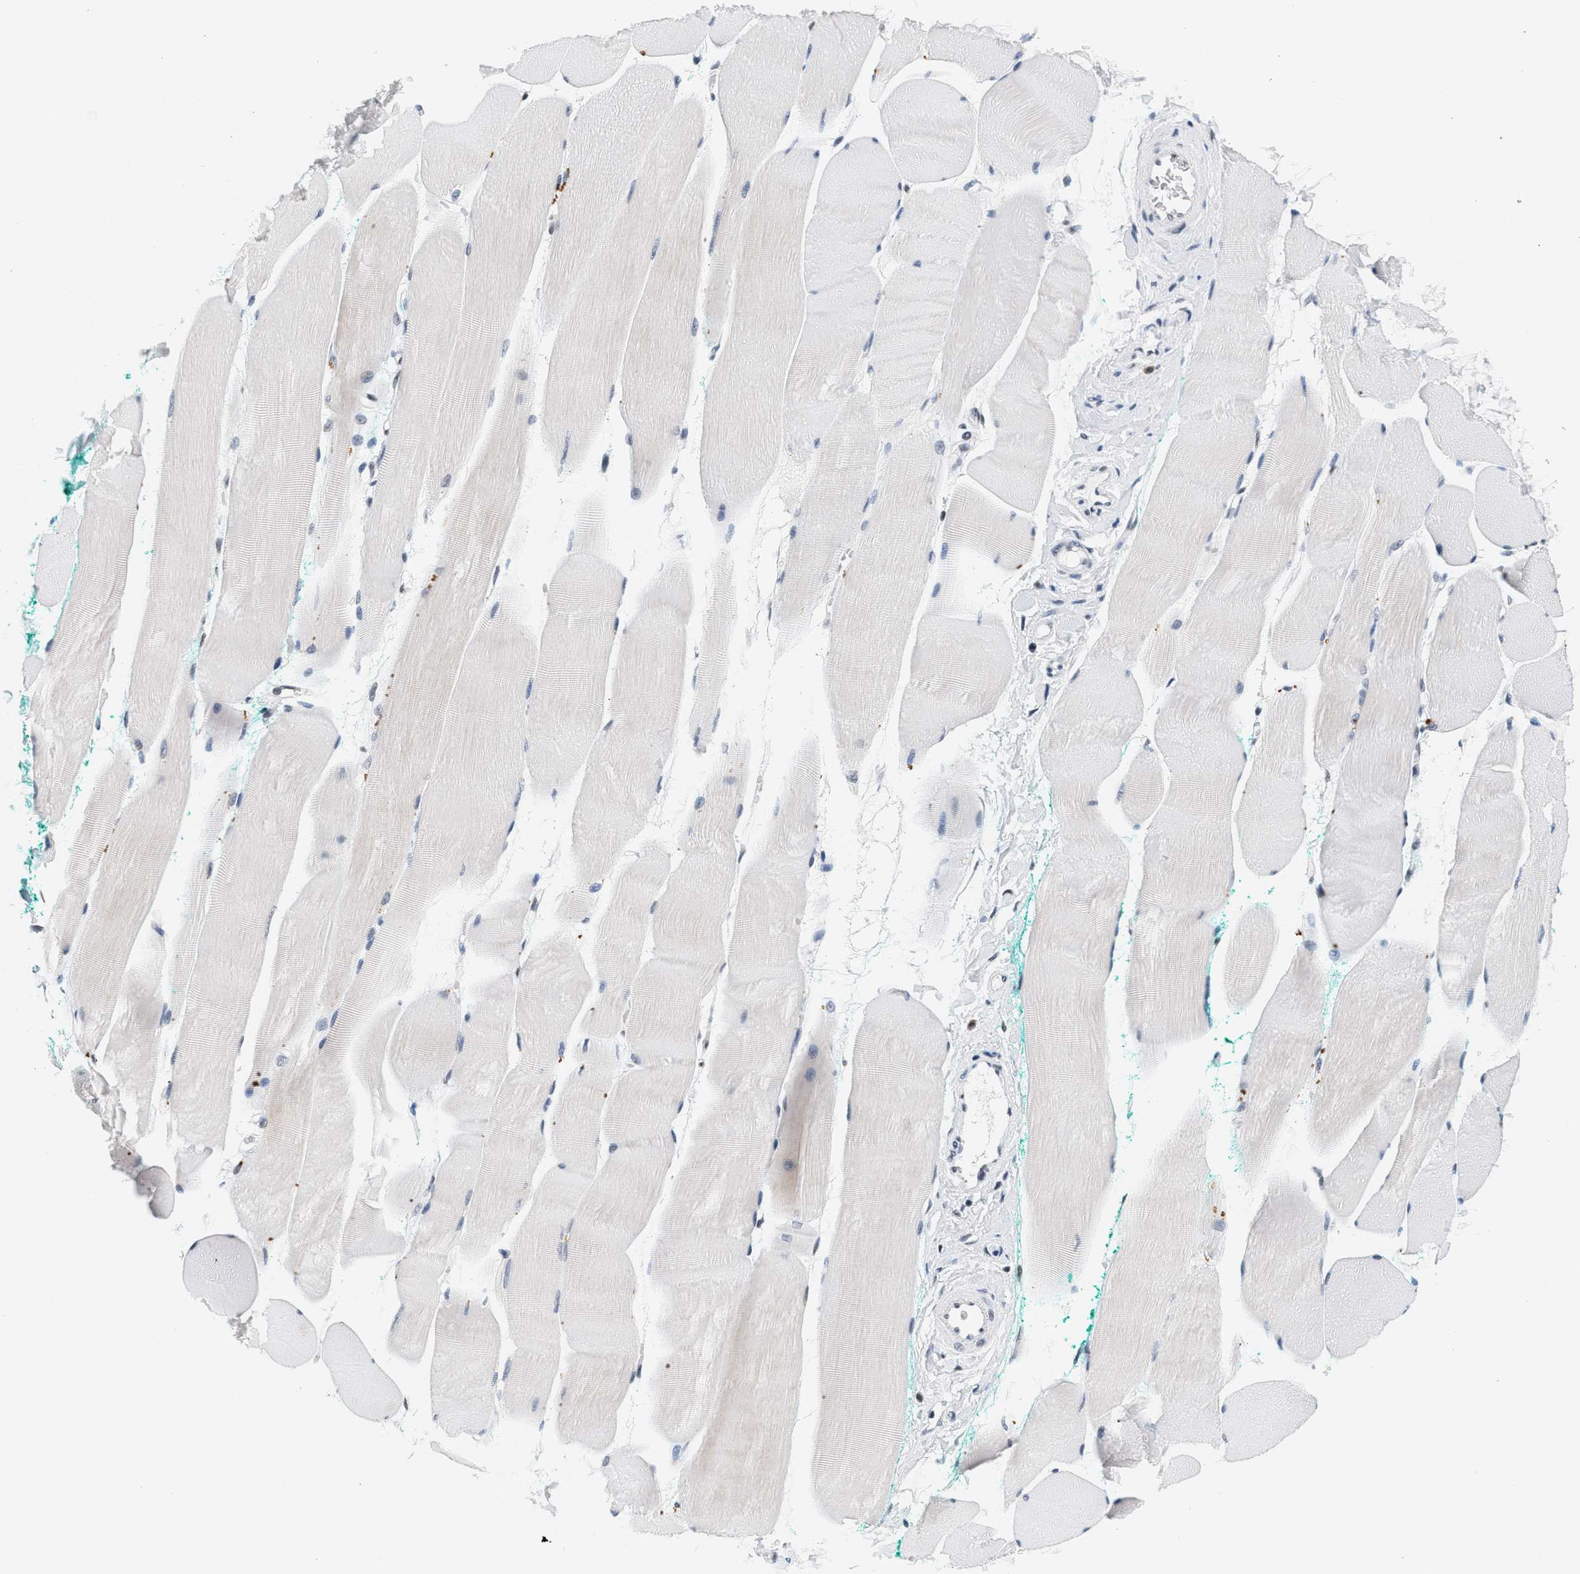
{"staining": {"intensity": "negative", "quantity": "none", "location": "none"}, "tissue": "skeletal muscle", "cell_type": "Myocytes", "image_type": "normal", "snomed": [{"axis": "morphology", "description": "Normal tissue, NOS"}, {"axis": "morphology", "description": "Squamous cell carcinoma, NOS"}, {"axis": "topography", "description": "Skeletal muscle"}], "caption": "The immunohistochemistry (IHC) histopathology image has no significant staining in myocytes of skeletal muscle.", "gene": "ATF2", "patient": {"sex": "male", "age": 51}}